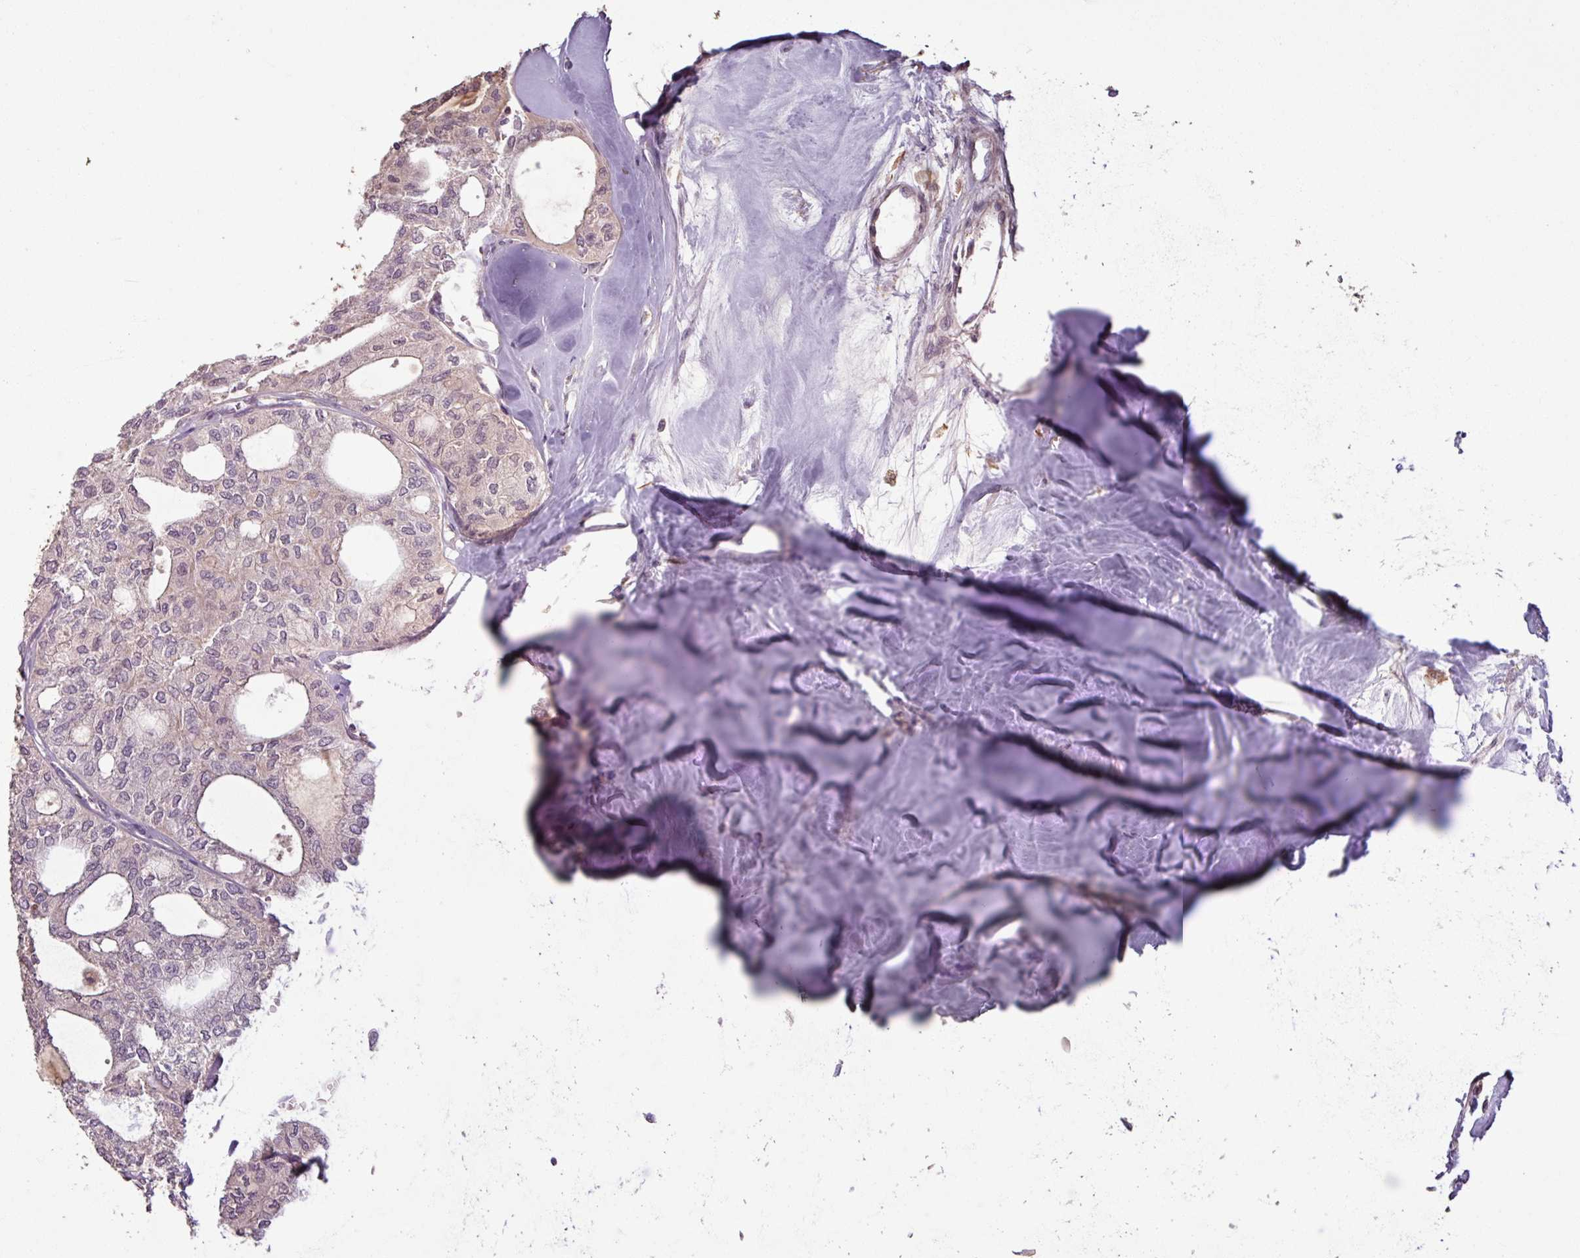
{"staining": {"intensity": "negative", "quantity": "none", "location": "none"}, "tissue": "thyroid cancer", "cell_type": "Tumor cells", "image_type": "cancer", "snomed": [{"axis": "morphology", "description": "Follicular adenoma carcinoma, NOS"}, {"axis": "topography", "description": "Thyroid gland"}], "caption": "Immunohistochemistry (IHC) photomicrograph of neoplastic tissue: human thyroid cancer stained with DAB exhibits no significant protein expression in tumor cells.", "gene": "OR6B1", "patient": {"sex": "male", "age": 75}}